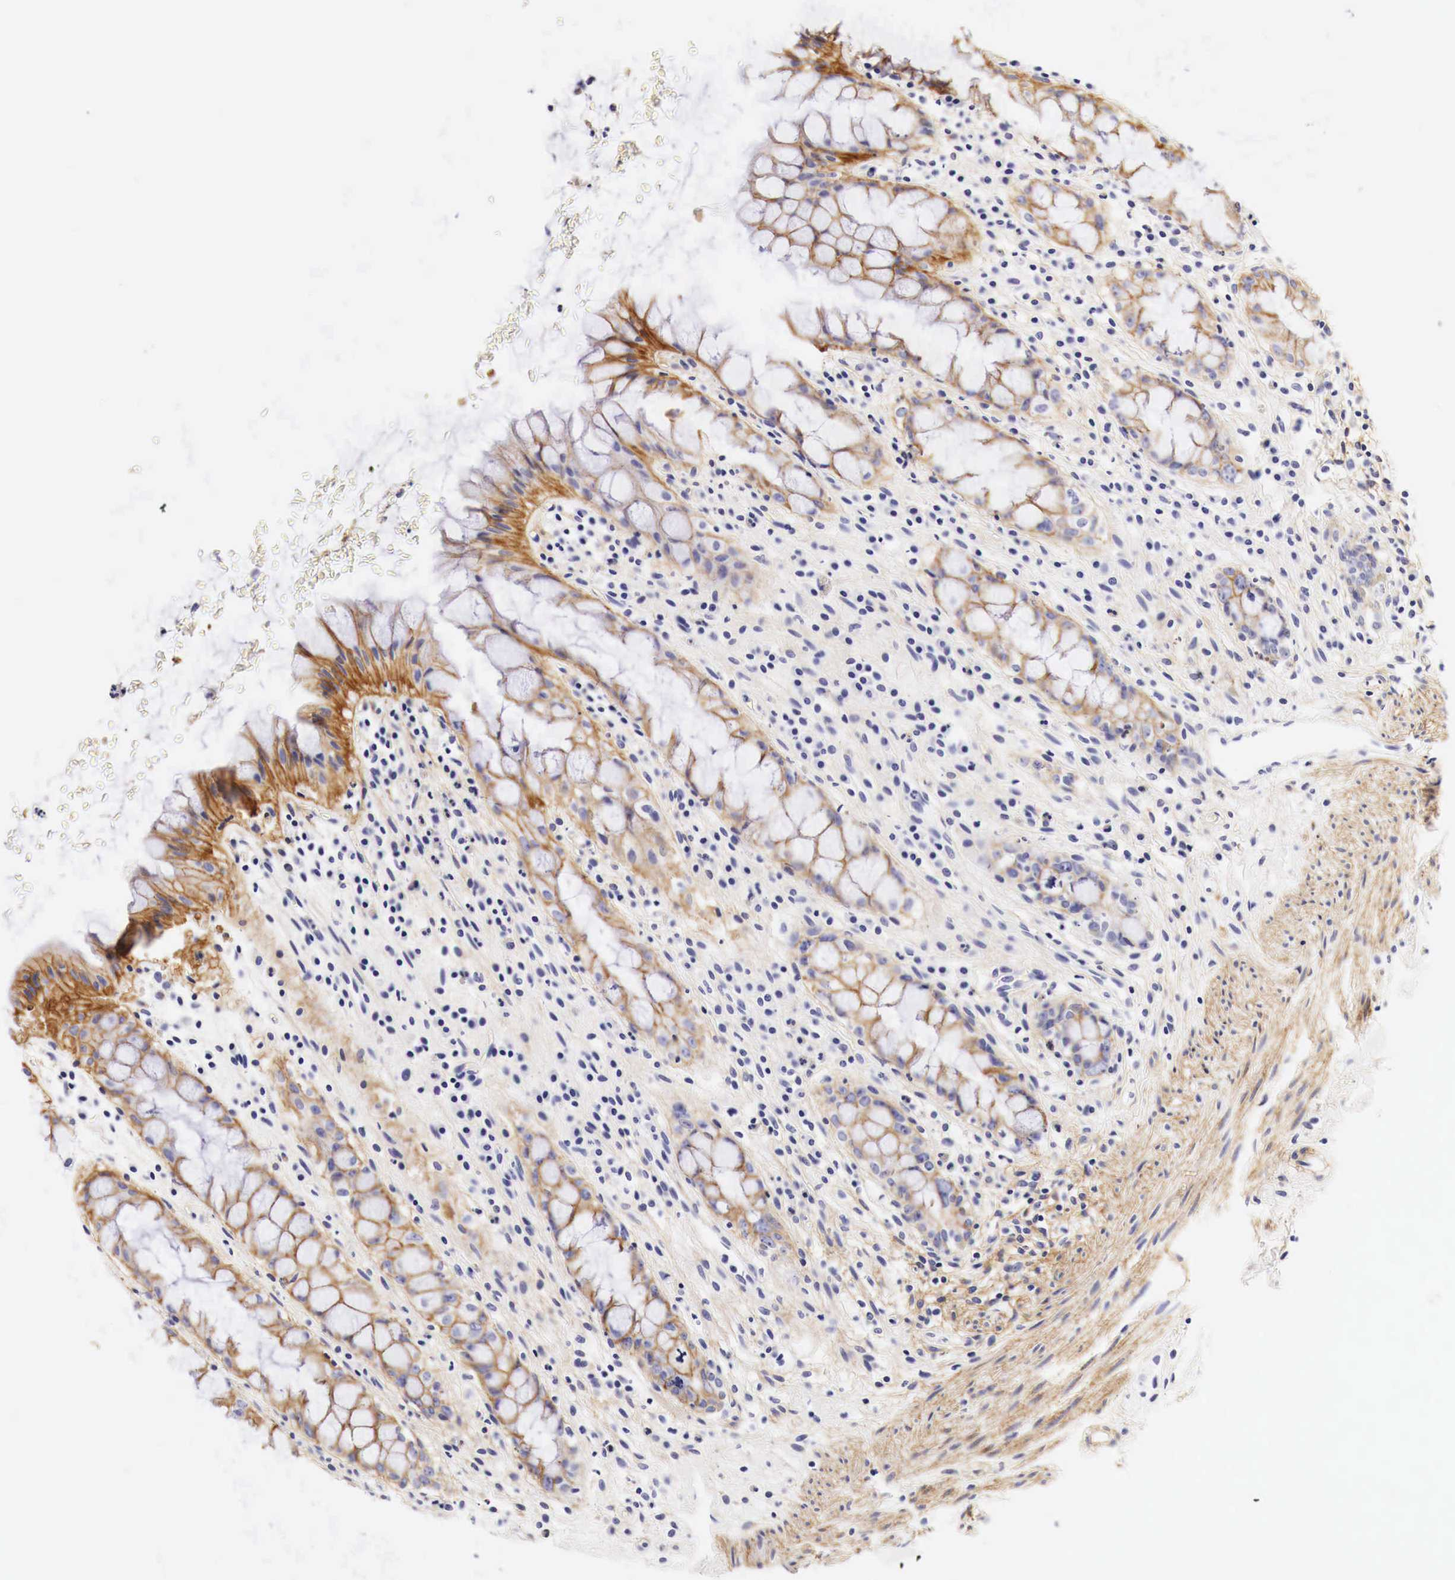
{"staining": {"intensity": "strong", "quantity": ">75%", "location": "cytoplasmic/membranous"}, "tissue": "rectum", "cell_type": "Glandular cells", "image_type": "normal", "snomed": [{"axis": "morphology", "description": "Normal tissue, NOS"}, {"axis": "topography", "description": "Rectum"}], "caption": "Rectum stained with a protein marker demonstrates strong staining in glandular cells.", "gene": "EGFR", "patient": {"sex": "male", "age": 65}}